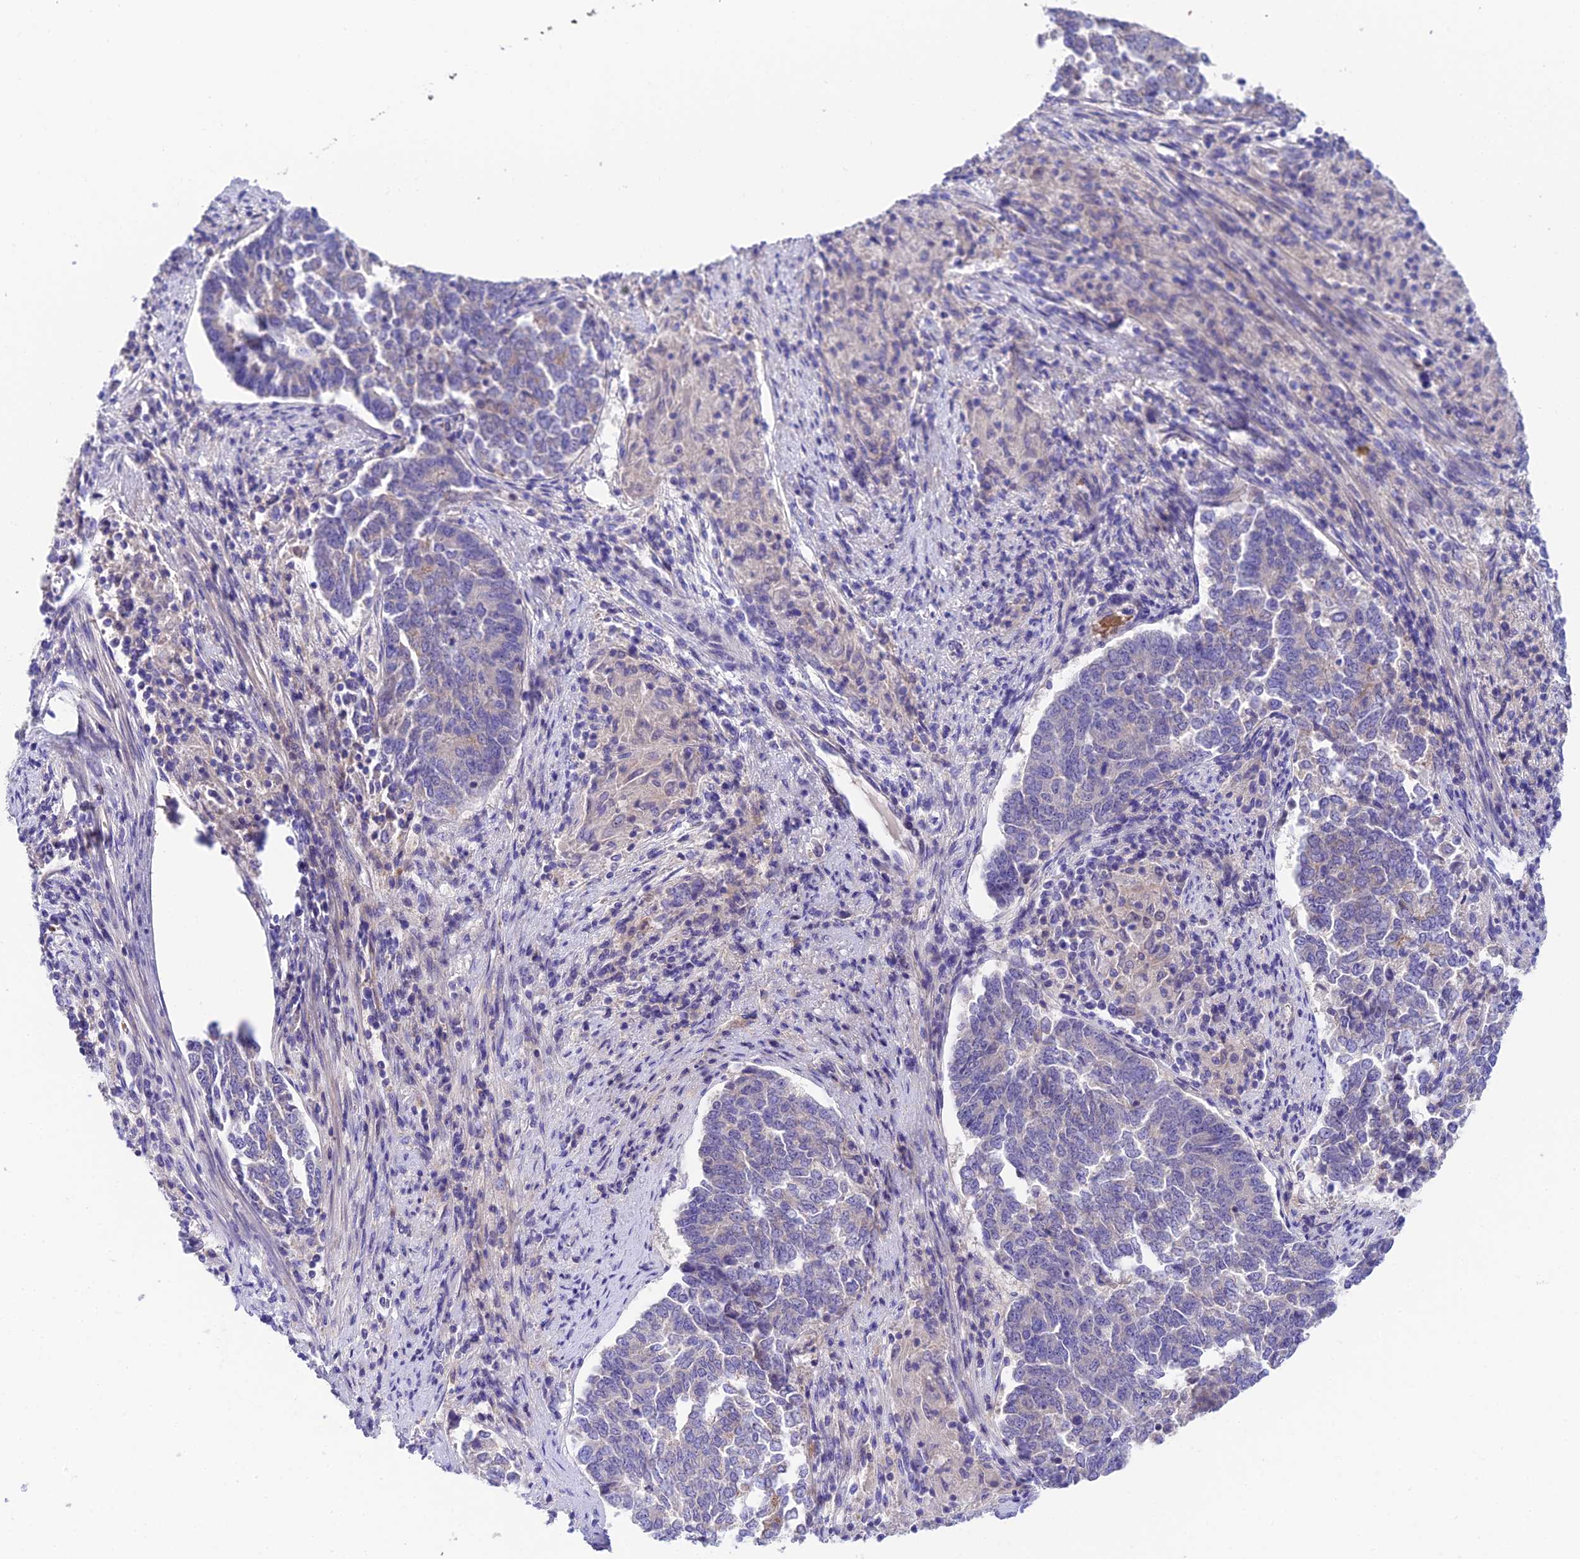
{"staining": {"intensity": "weak", "quantity": "<25%", "location": "cytoplasmic/membranous"}, "tissue": "endometrial cancer", "cell_type": "Tumor cells", "image_type": "cancer", "snomed": [{"axis": "morphology", "description": "Adenocarcinoma, NOS"}, {"axis": "topography", "description": "Endometrium"}], "caption": "IHC histopathology image of human endometrial cancer (adenocarcinoma) stained for a protein (brown), which displays no expression in tumor cells.", "gene": "DUSP29", "patient": {"sex": "female", "age": 80}}